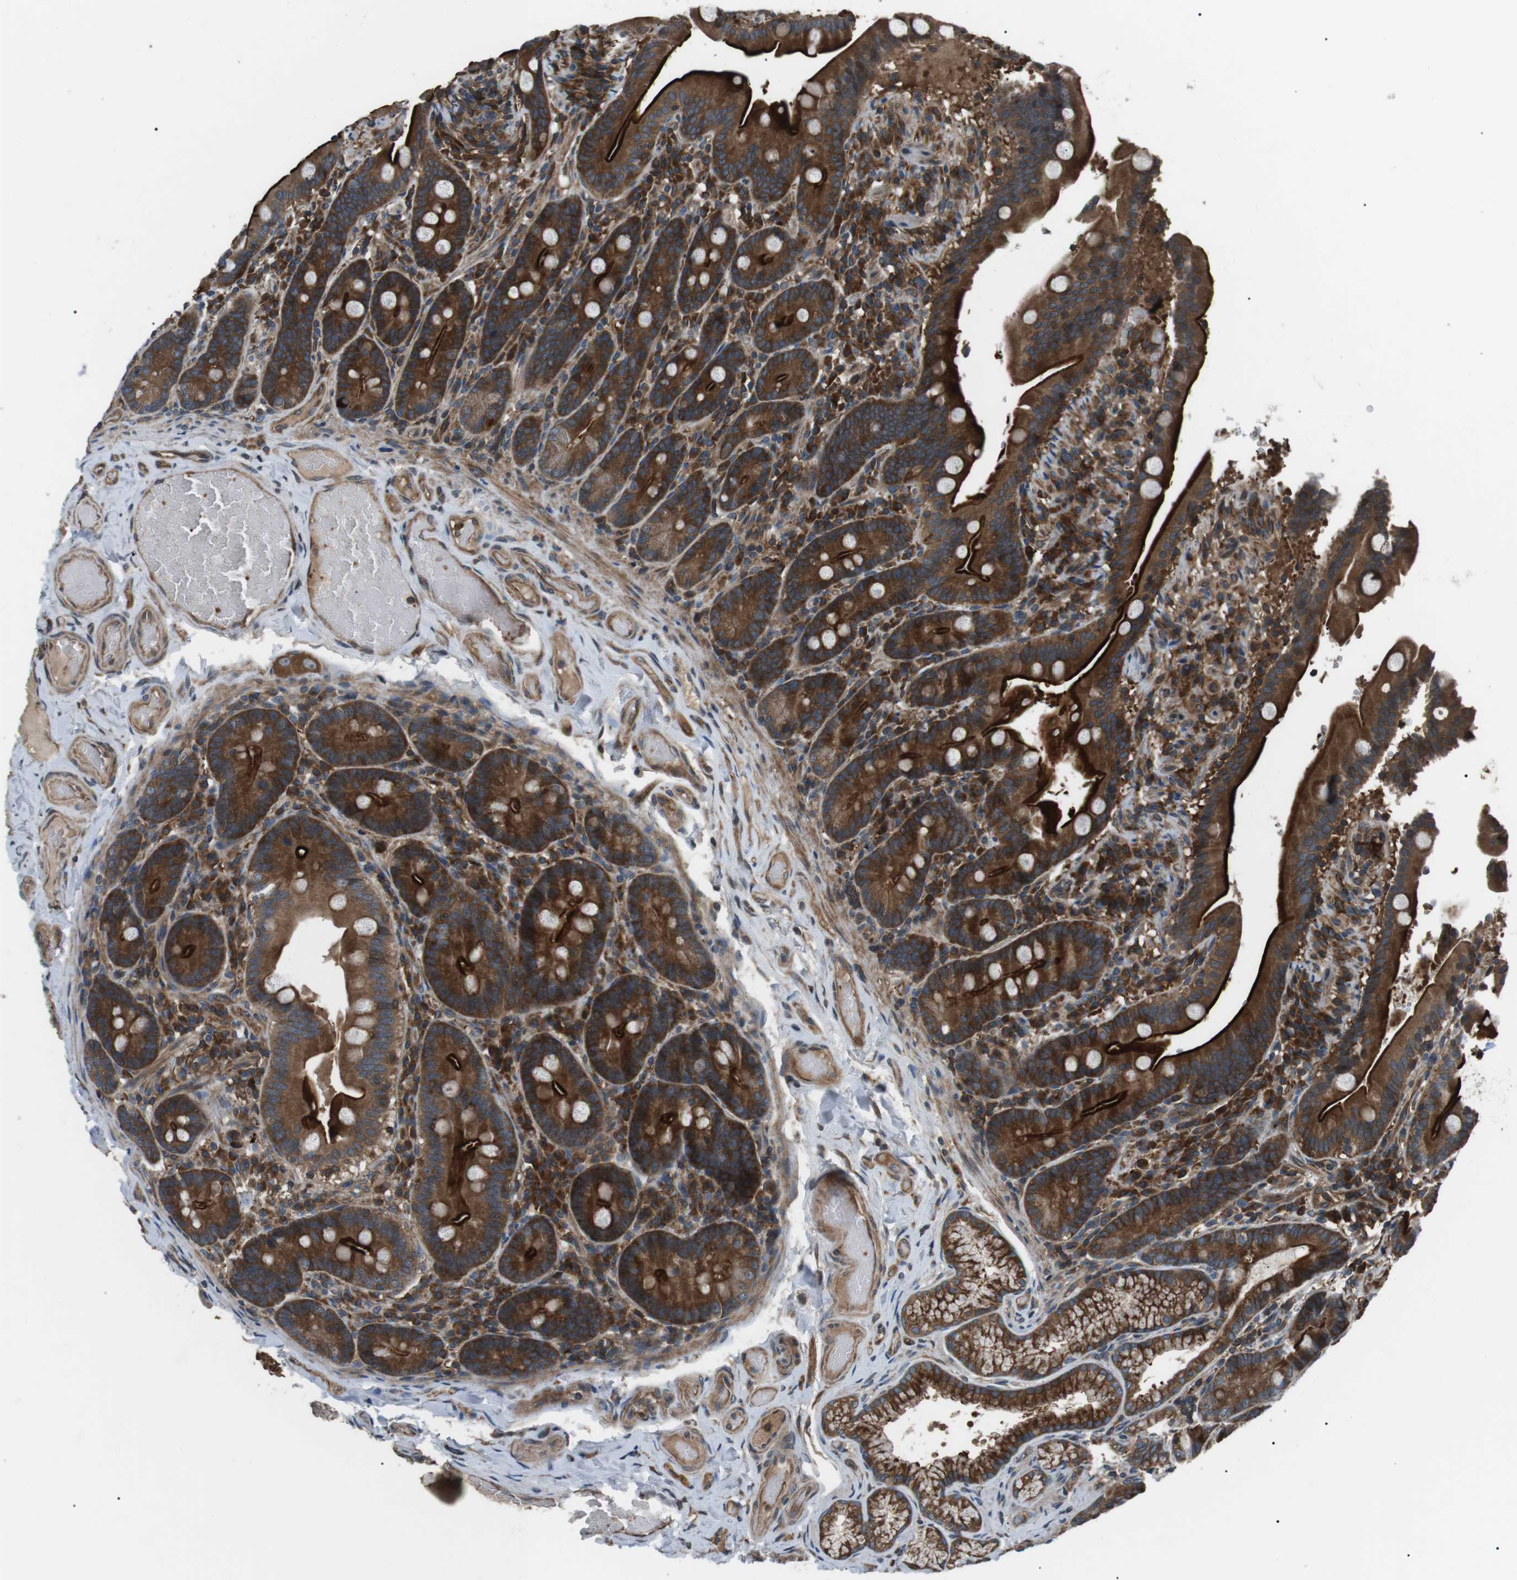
{"staining": {"intensity": "strong", "quantity": ">75%", "location": "cytoplasmic/membranous"}, "tissue": "duodenum", "cell_type": "Glandular cells", "image_type": "normal", "snomed": [{"axis": "morphology", "description": "Normal tissue, NOS"}, {"axis": "topography", "description": "Duodenum"}], "caption": "Immunohistochemical staining of unremarkable duodenum reveals >75% levels of strong cytoplasmic/membranous protein positivity in about >75% of glandular cells.", "gene": "GPR161", "patient": {"sex": "male", "age": 54}}